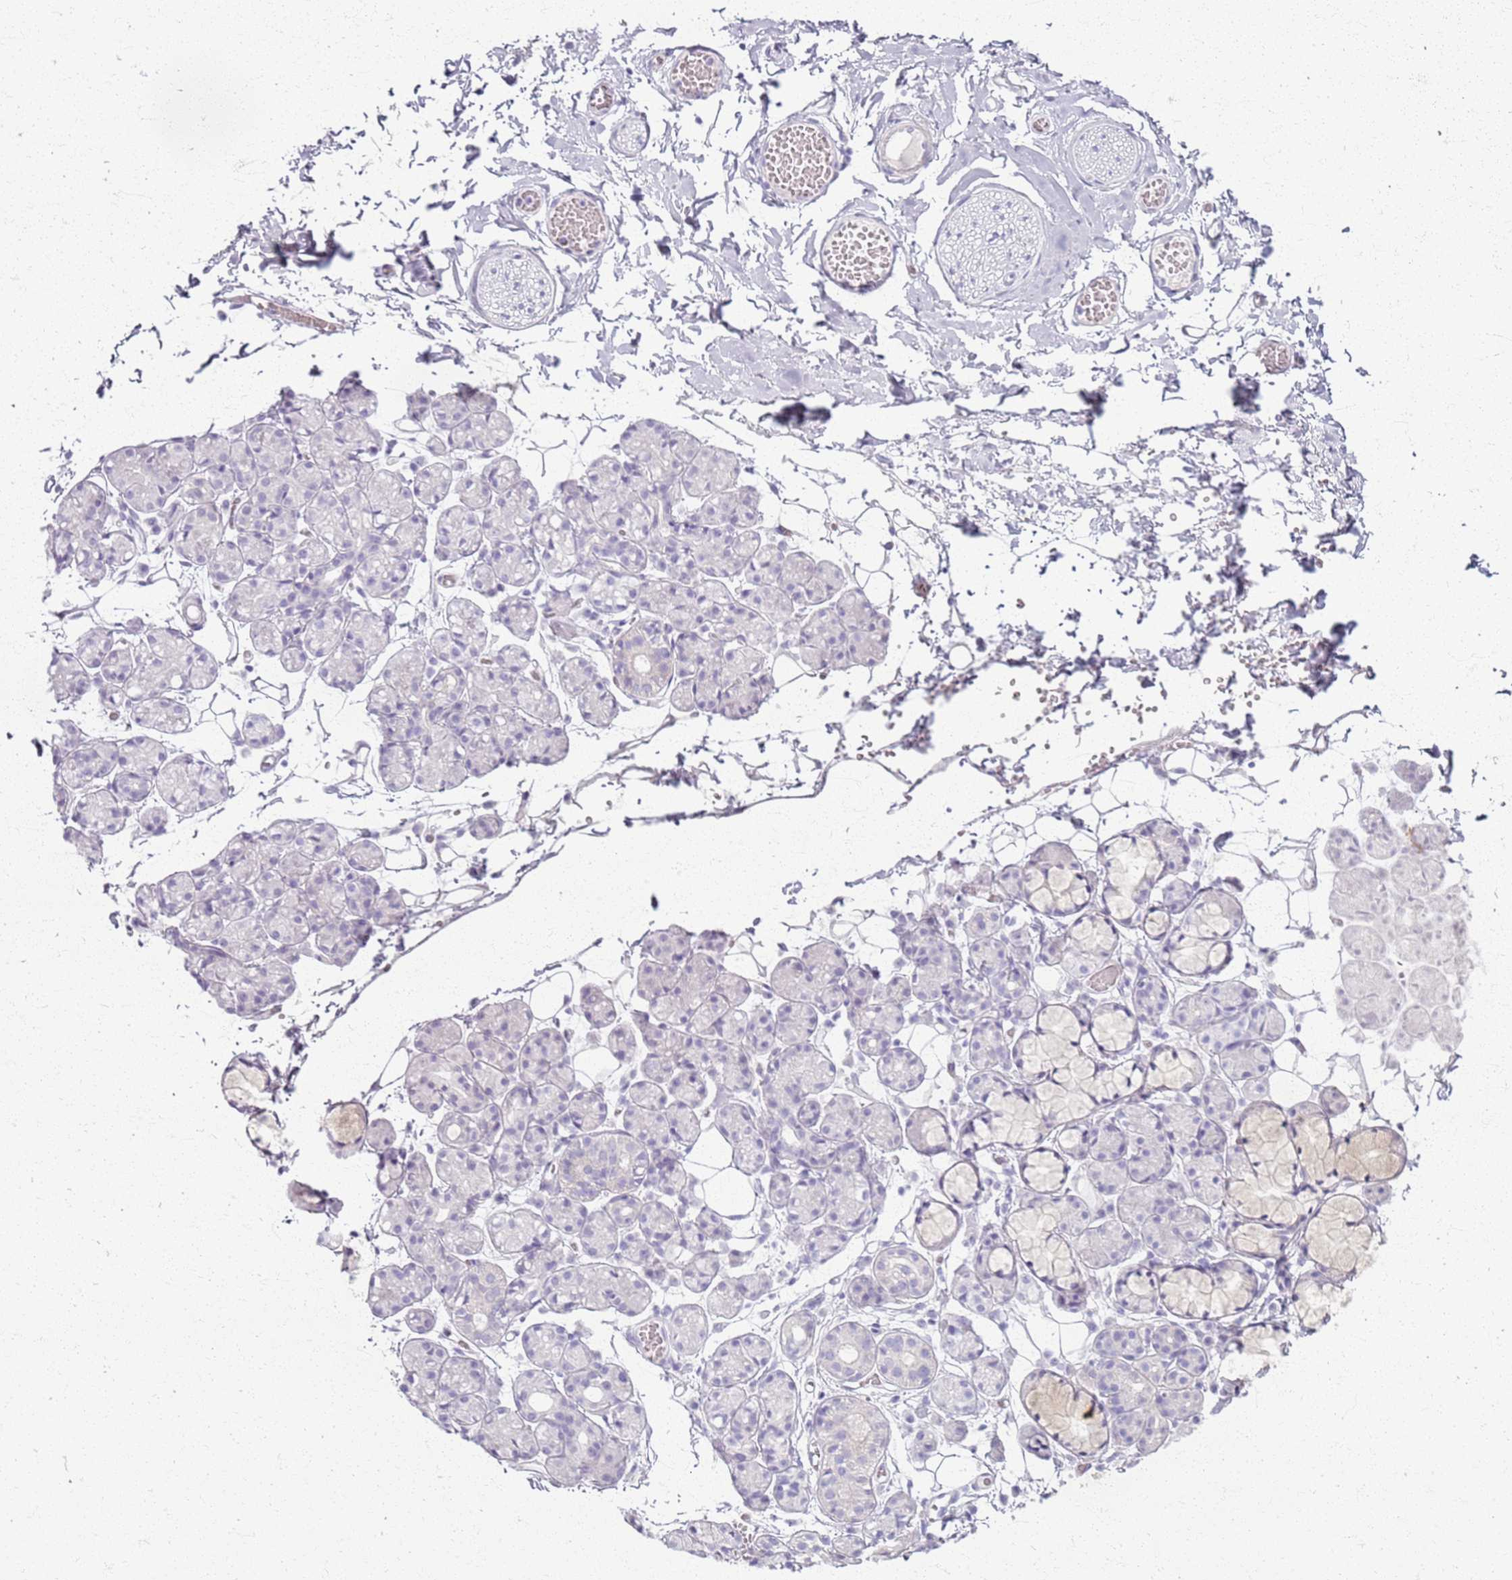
{"staining": {"intensity": "negative", "quantity": "none", "location": "none"}, "tissue": "salivary gland", "cell_type": "Glandular cells", "image_type": "normal", "snomed": [{"axis": "morphology", "description": "Normal tissue, NOS"}, {"axis": "topography", "description": "Salivary gland"}], "caption": "Protein analysis of benign salivary gland exhibits no significant positivity in glandular cells.", "gene": "CSRP3", "patient": {"sex": "male", "age": 63}}